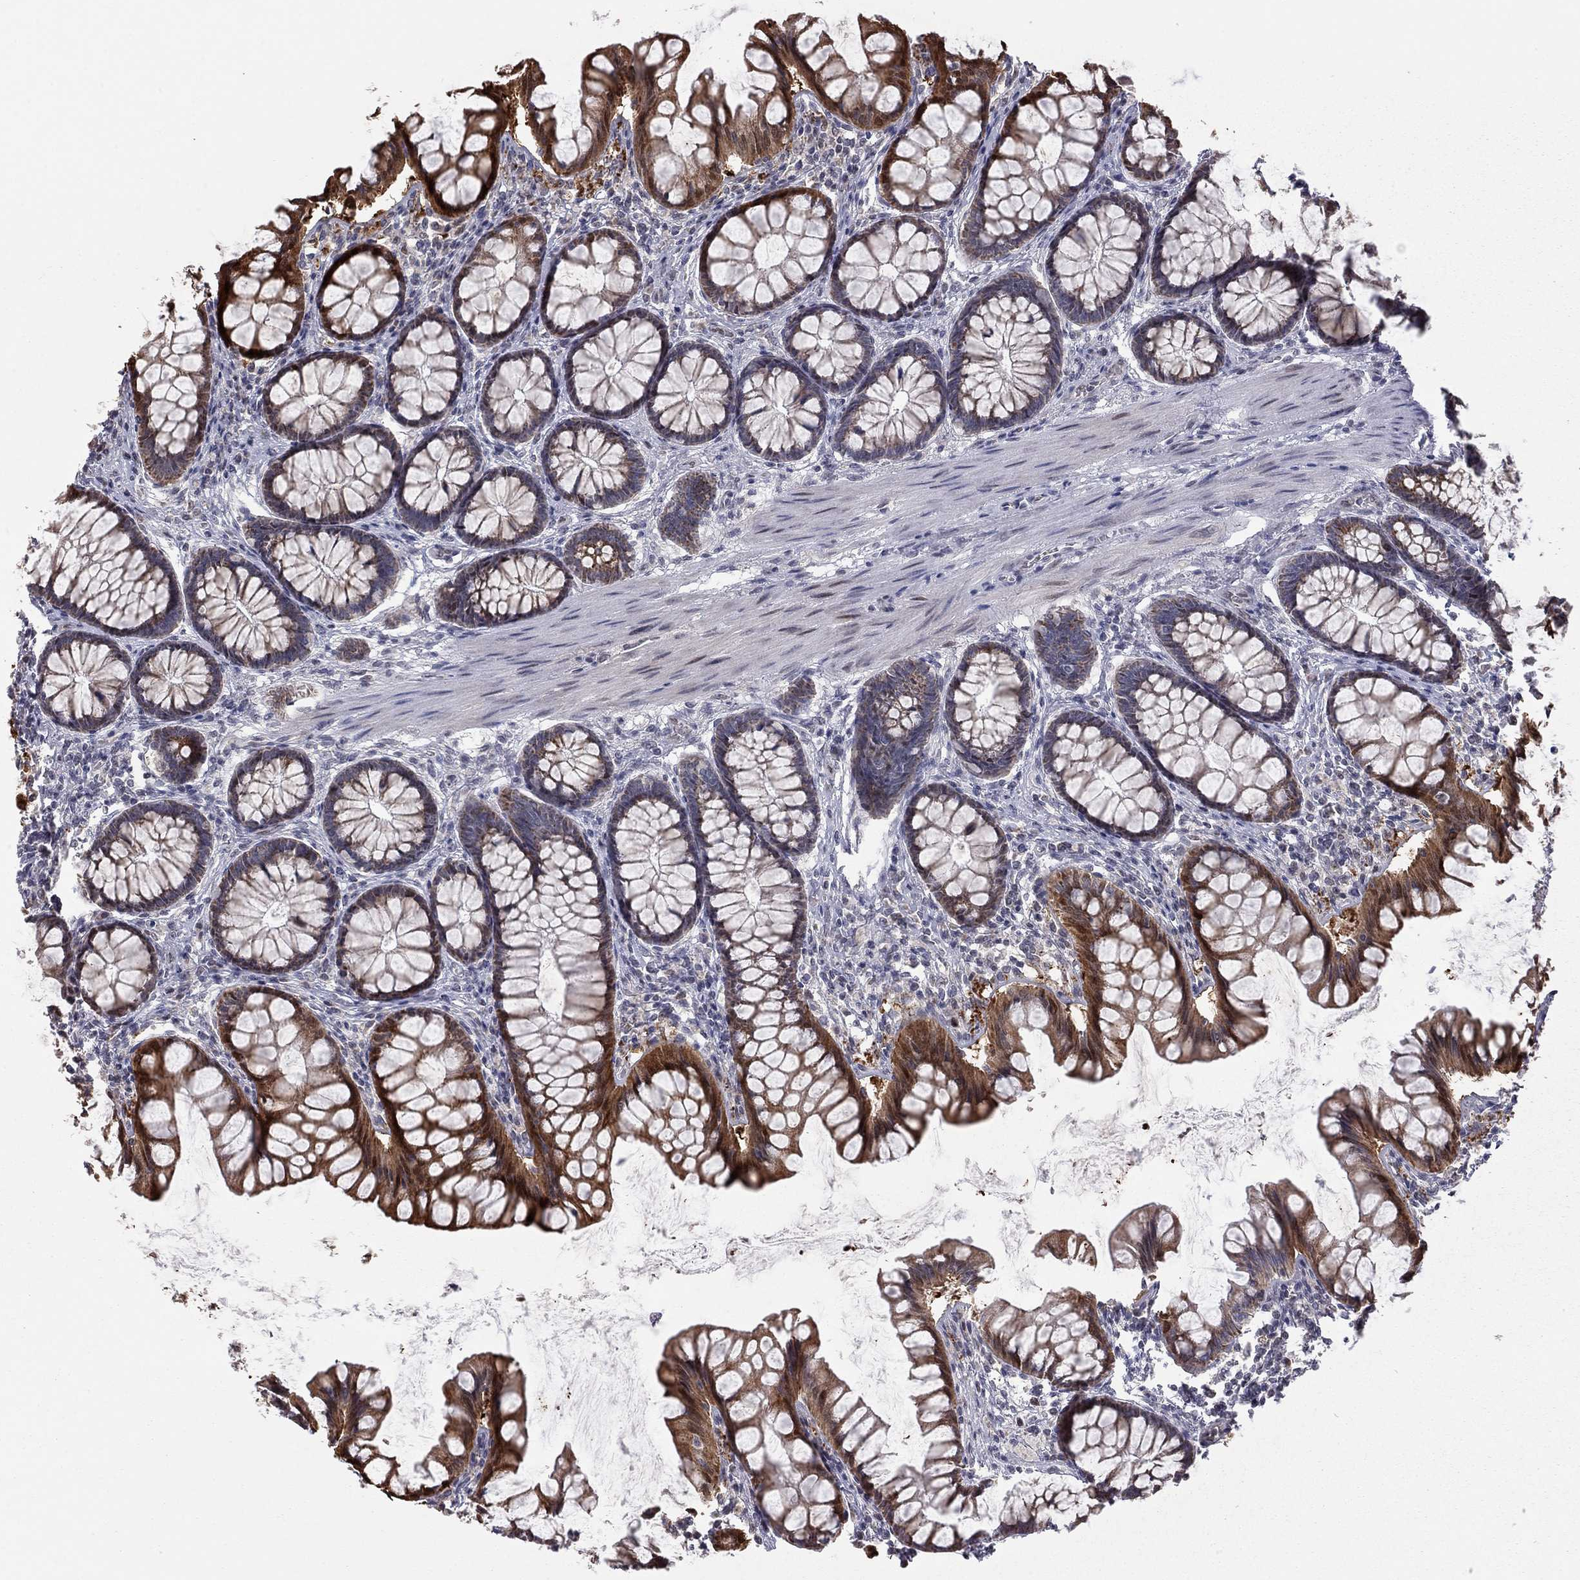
{"staining": {"intensity": "negative", "quantity": "none", "location": "none"}, "tissue": "colon", "cell_type": "Endothelial cells", "image_type": "normal", "snomed": [{"axis": "morphology", "description": "Normal tissue, NOS"}, {"axis": "topography", "description": "Colon"}], "caption": "This is an IHC histopathology image of unremarkable human colon. There is no staining in endothelial cells.", "gene": "MC3R", "patient": {"sex": "female", "age": 65}}